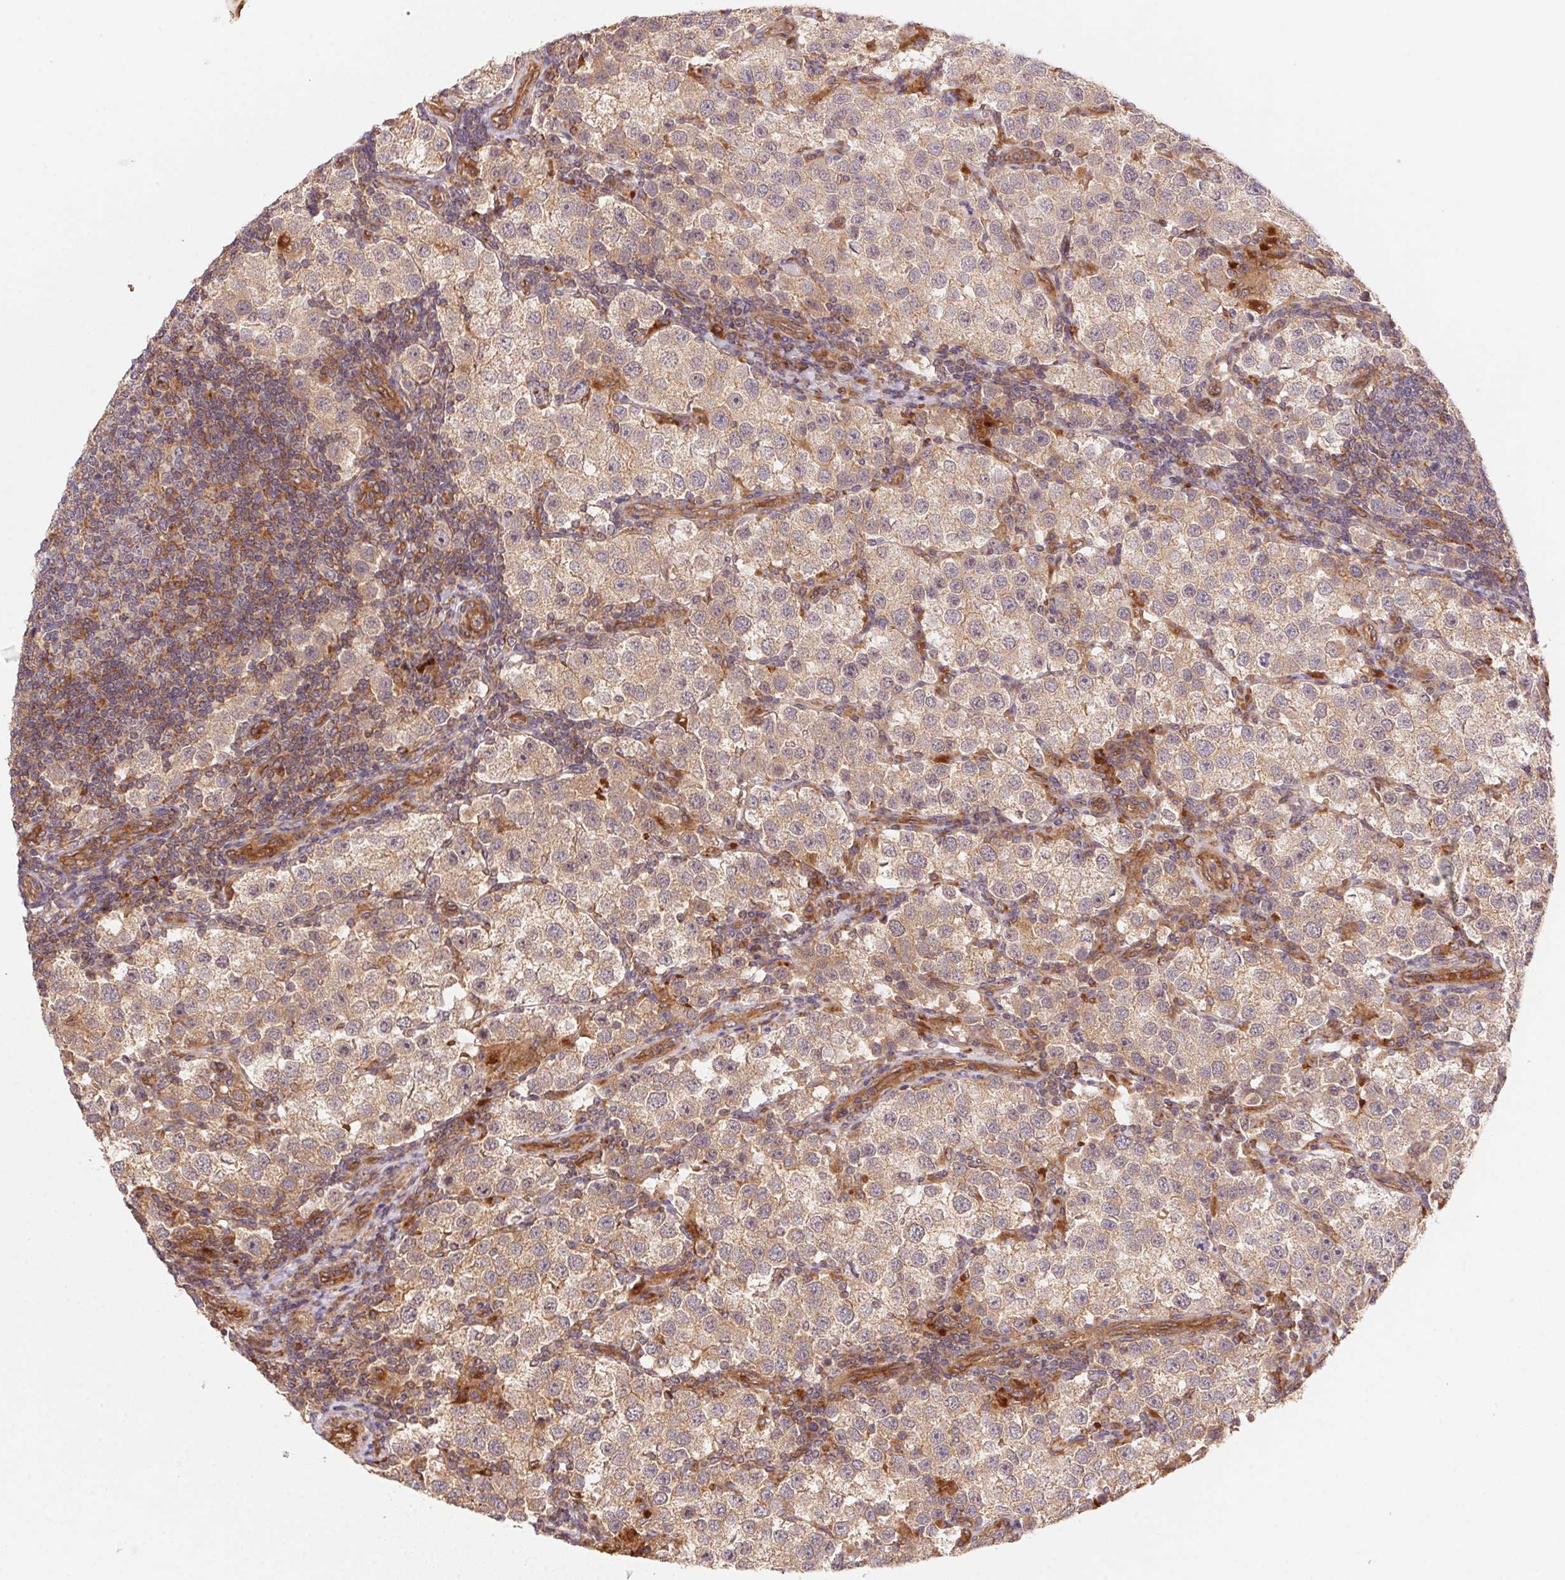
{"staining": {"intensity": "weak", "quantity": "25%-75%", "location": "cytoplasmic/membranous"}, "tissue": "testis cancer", "cell_type": "Tumor cells", "image_type": "cancer", "snomed": [{"axis": "morphology", "description": "Seminoma, NOS"}, {"axis": "topography", "description": "Testis"}], "caption": "Protein expression analysis of human seminoma (testis) reveals weak cytoplasmic/membranous expression in approximately 25%-75% of tumor cells.", "gene": "USE1", "patient": {"sex": "male", "age": 37}}